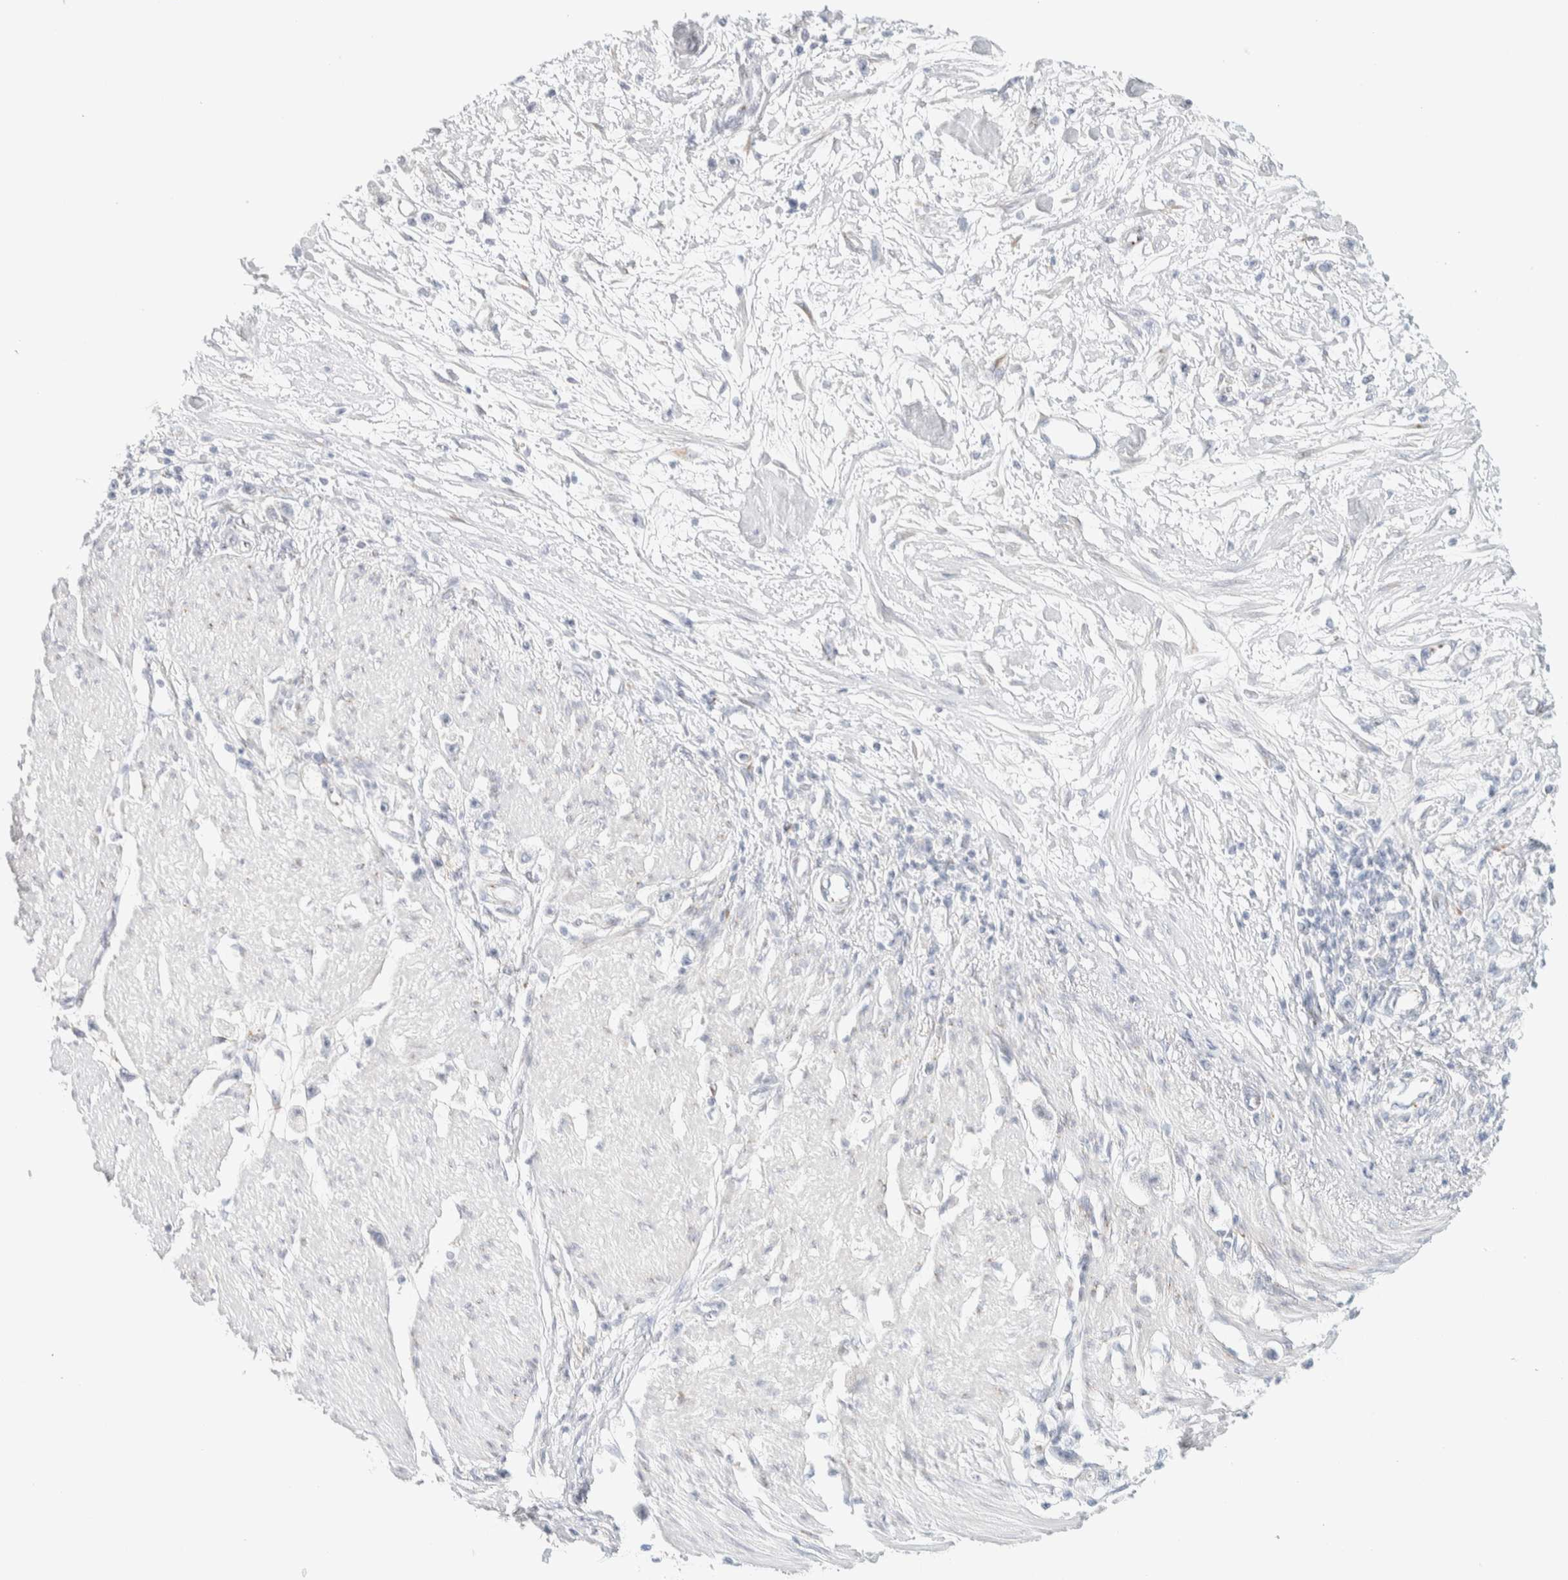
{"staining": {"intensity": "negative", "quantity": "none", "location": "none"}, "tissue": "stomach cancer", "cell_type": "Tumor cells", "image_type": "cancer", "snomed": [{"axis": "morphology", "description": "Adenocarcinoma, NOS"}, {"axis": "topography", "description": "Stomach"}], "caption": "IHC of human stomach adenocarcinoma reveals no staining in tumor cells.", "gene": "SPNS3", "patient": {"sex": "female", "age": 59}}